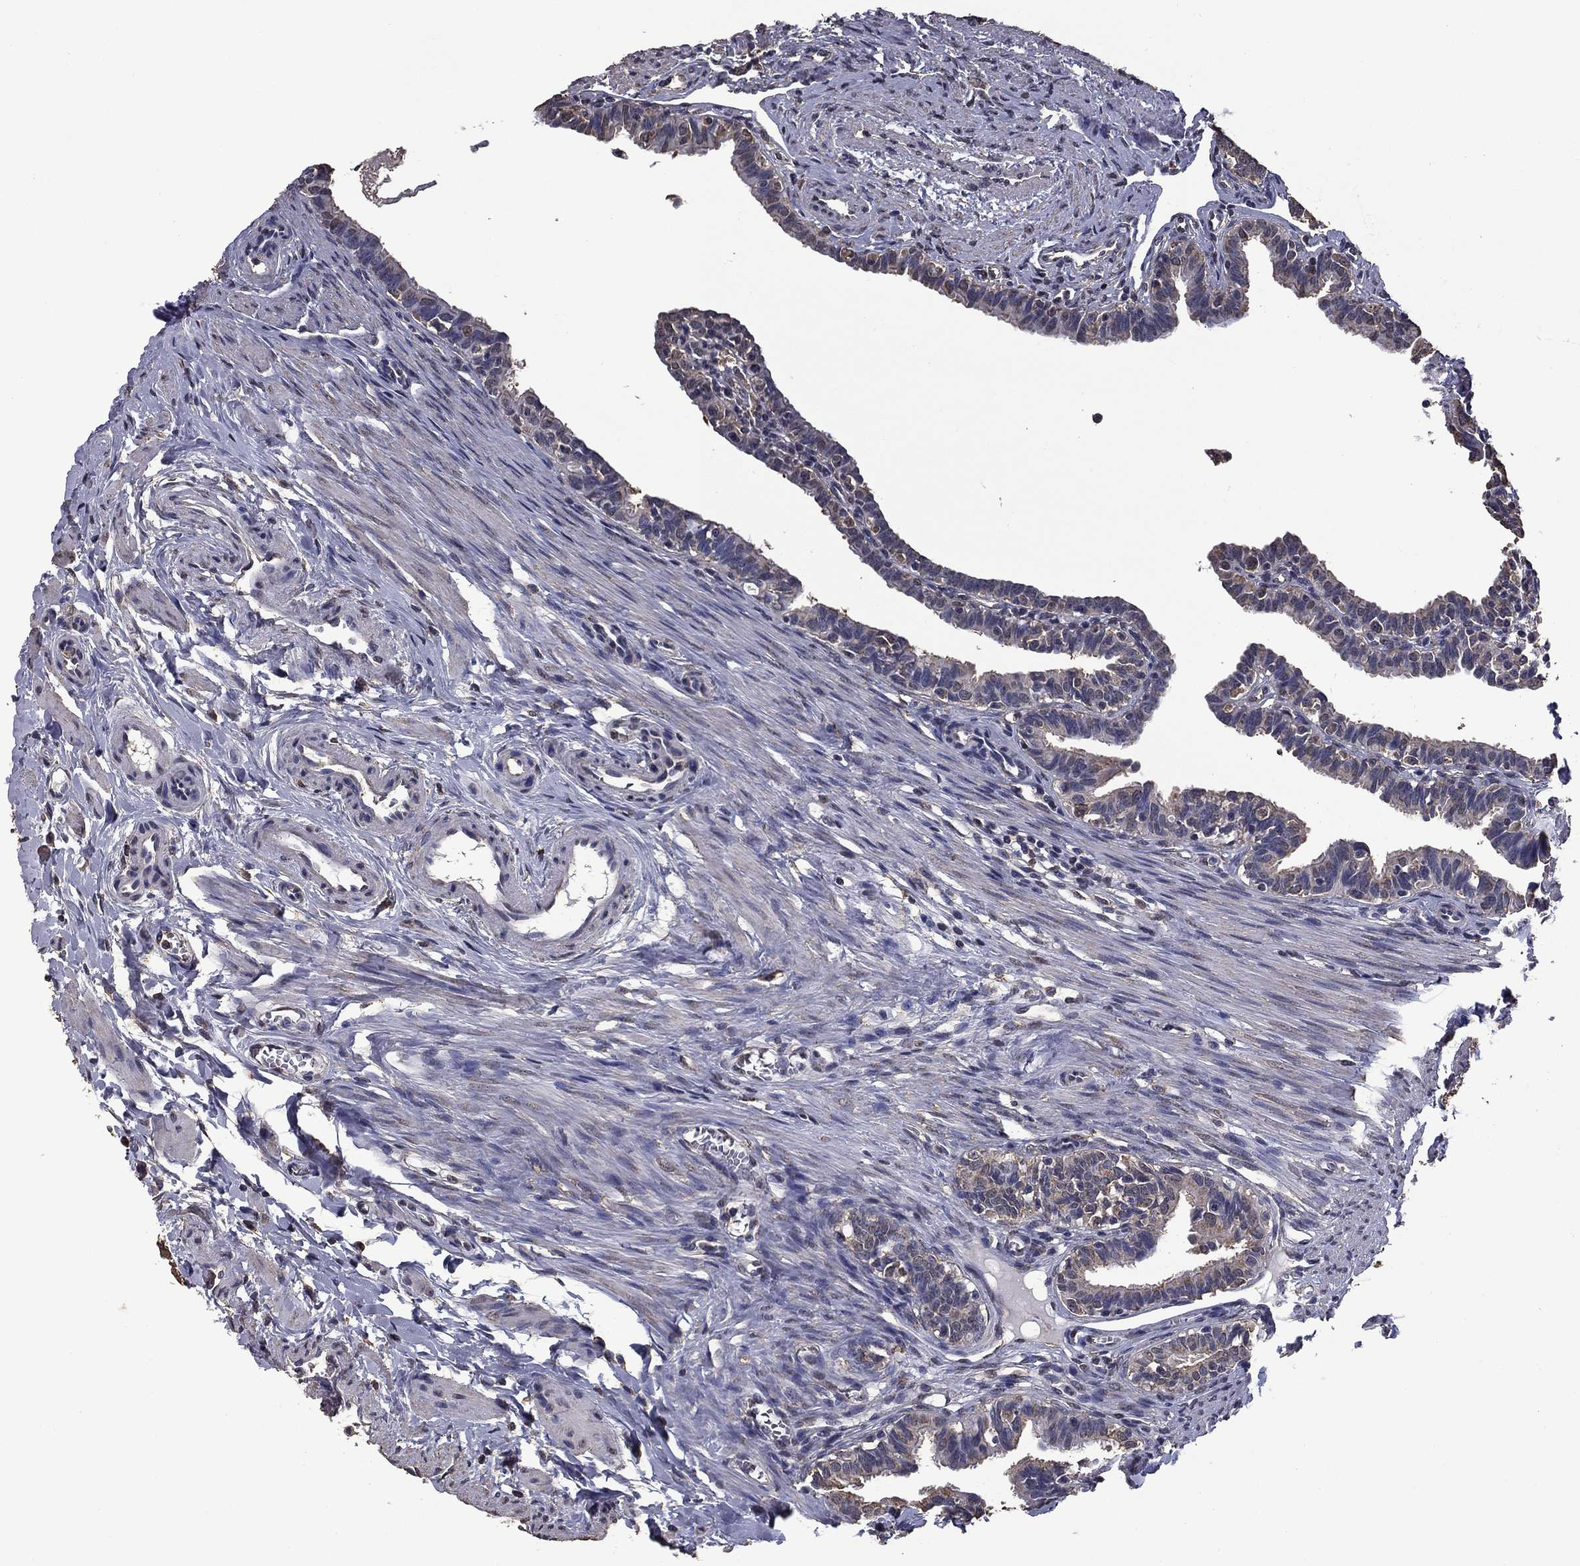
{"staining": {"intensity": "weak", "quantity": "<25%", "location": "cytoplasmic/membranous"}, "tissue": "fallopian tube", "cell_type": "Glandular cells", "image_type": "normal", "snomed": [{"axis": "morphology", "description": "Normal tissue, NOS"}, {"axis": "topography", "description": "Fallopian tube"}], "caption": "High power microscopy photomicrograph of an immunohistochemistry (IHC) photomicrograph of normal fallopian tube, revealing no significant expression in glandular cells. The staining was performed using DAB to visualize the protein expression in brown, while the nuclei were stained in blue with hematoxylin (Magnification: 20x).", "gene": "MFAP3L", "patient": {"sex": "female", "age": 36}}